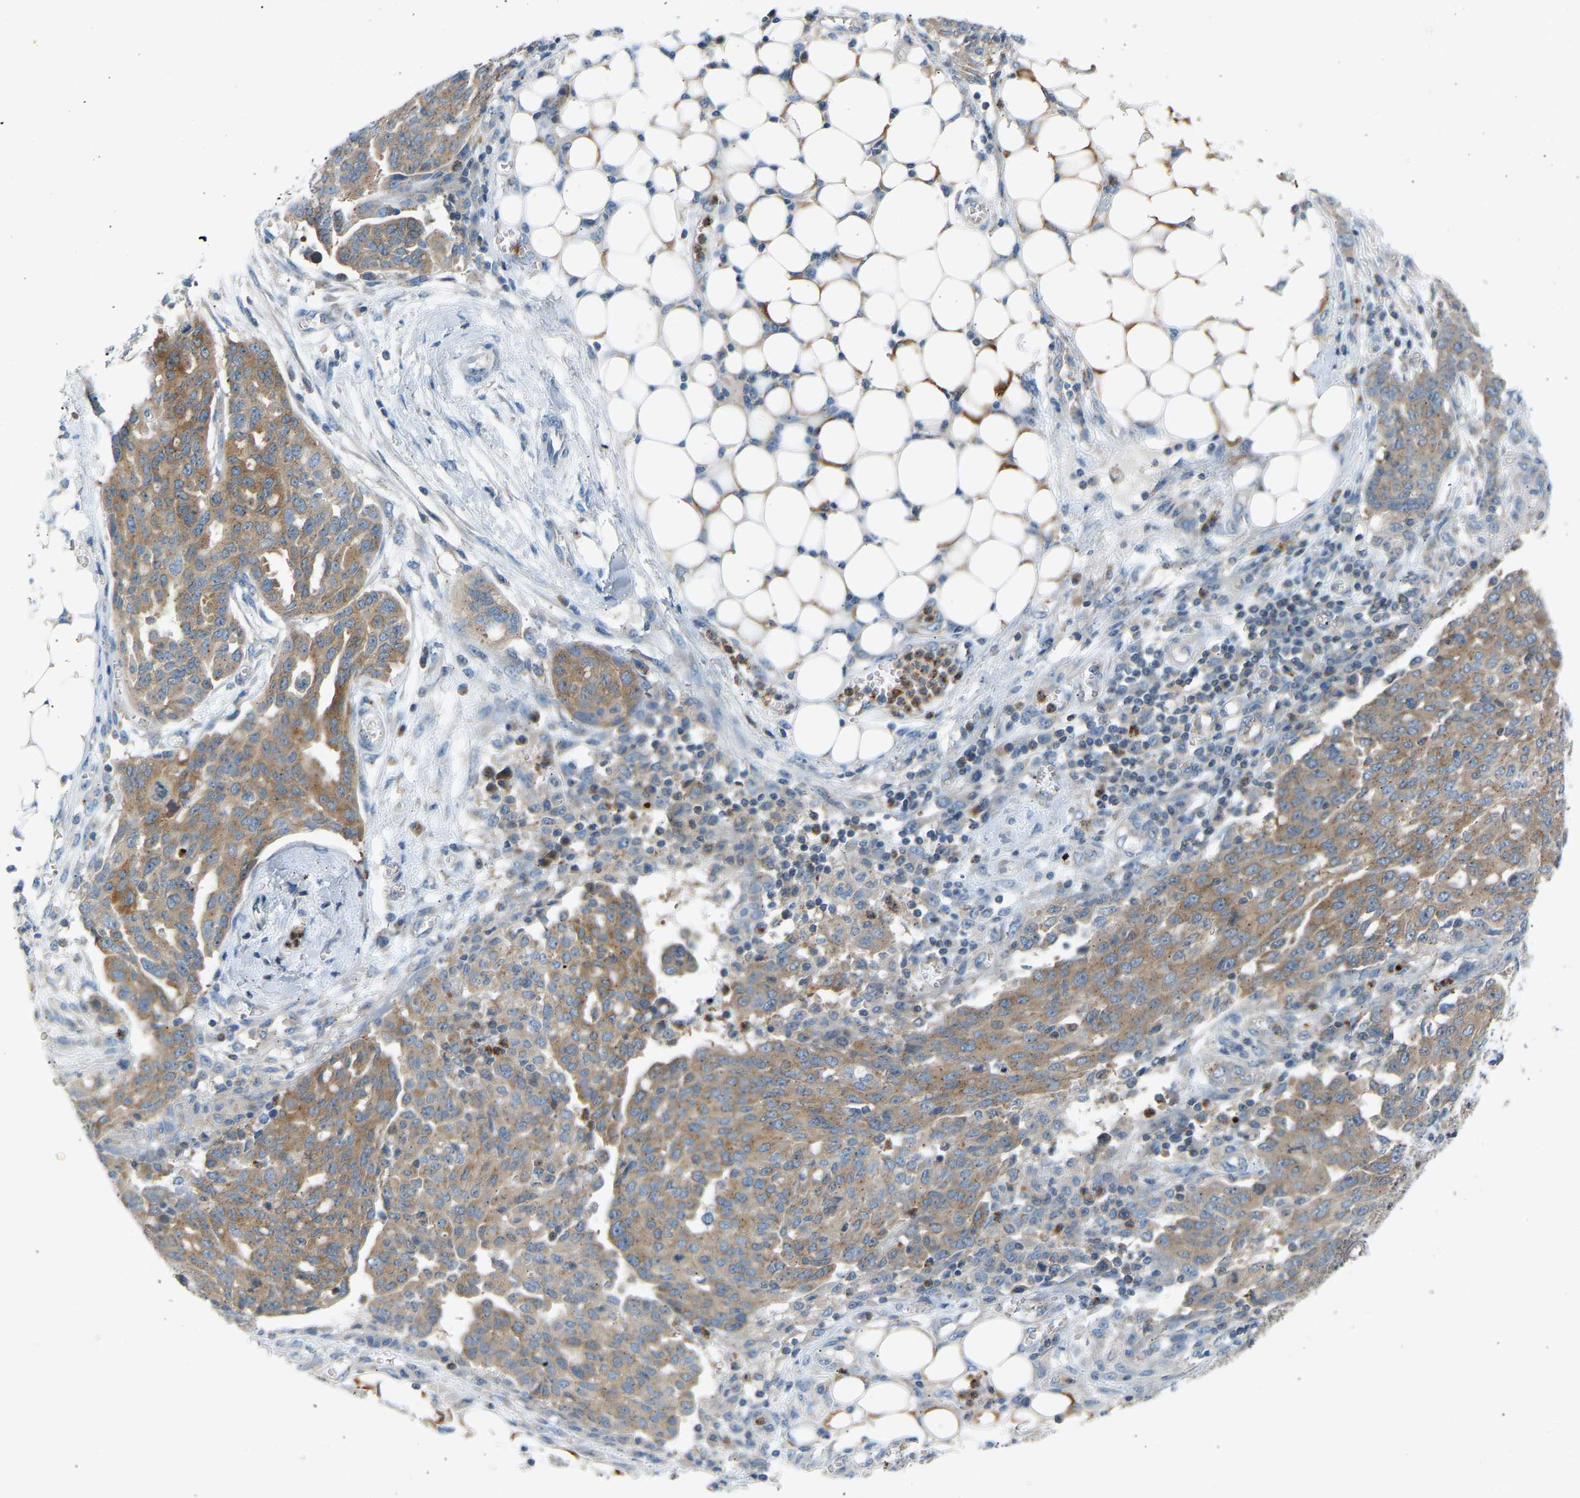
{"staining": {"intensity": "moderate", "quantity": ">75%", "location": "cytoplasmic/membranous"}, "tissue": "ovarian cancer", "cell_type": "Tumor cells", "image_type": "cancer", "snomed": [{"axis": "morphology", "description": "Cystadenocarcinoma, serous, NOS"}, {"axis": "topography", "description": "Soft tissue"}, {"axis": "topography", "description": "Ovary"}], "caption": "There is medium levels of moderate cytoplasmic/membranous positivity in tumor cells of ovarian cancer, as demonstrated by immunohistochemical staining (brown color).", "gene": "TRIM50", "patient": {"sex": "female", "age": 57}}